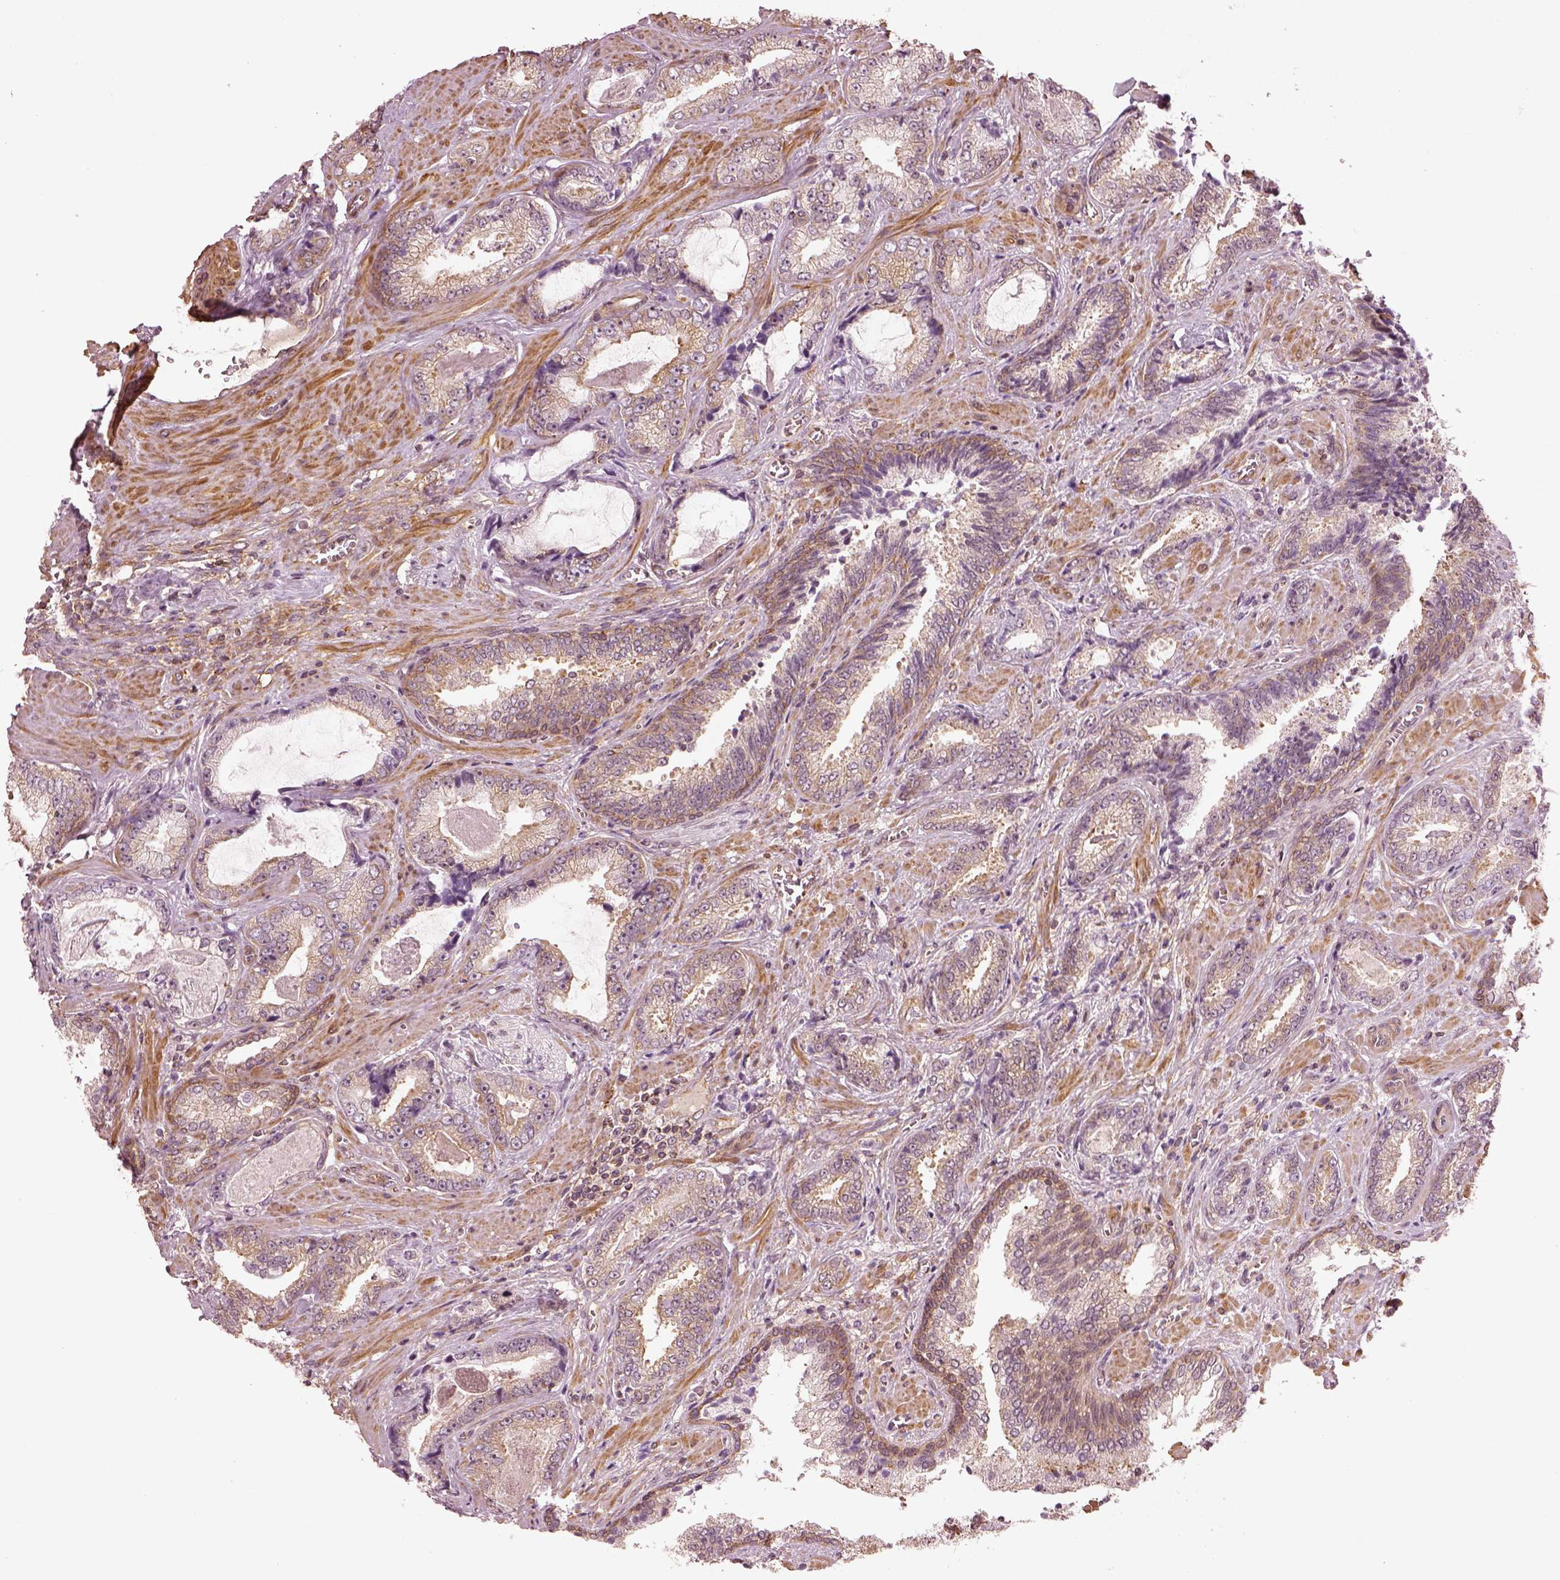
{"staining": {"intensity": "weak", "quantity": "<25%", "location": "cytoplasmic/membranous"}, "tissue": "prostate cancer", "cell_type": "Tumor cells", "image_type": "cancer", "snomed": [{"axis": "morphology", "description": "Adenocarcinoma, Low grade"}, {"axis": "topography", "description": "Prostate"}], "caption": "Prostate cancer (low-grade adenocarcinoma) was stained to show a protein in brown. There is no significant positivity in tumor cells.", "gene": "LSM14A", "patient": {"sex": "male", "age": 61}}